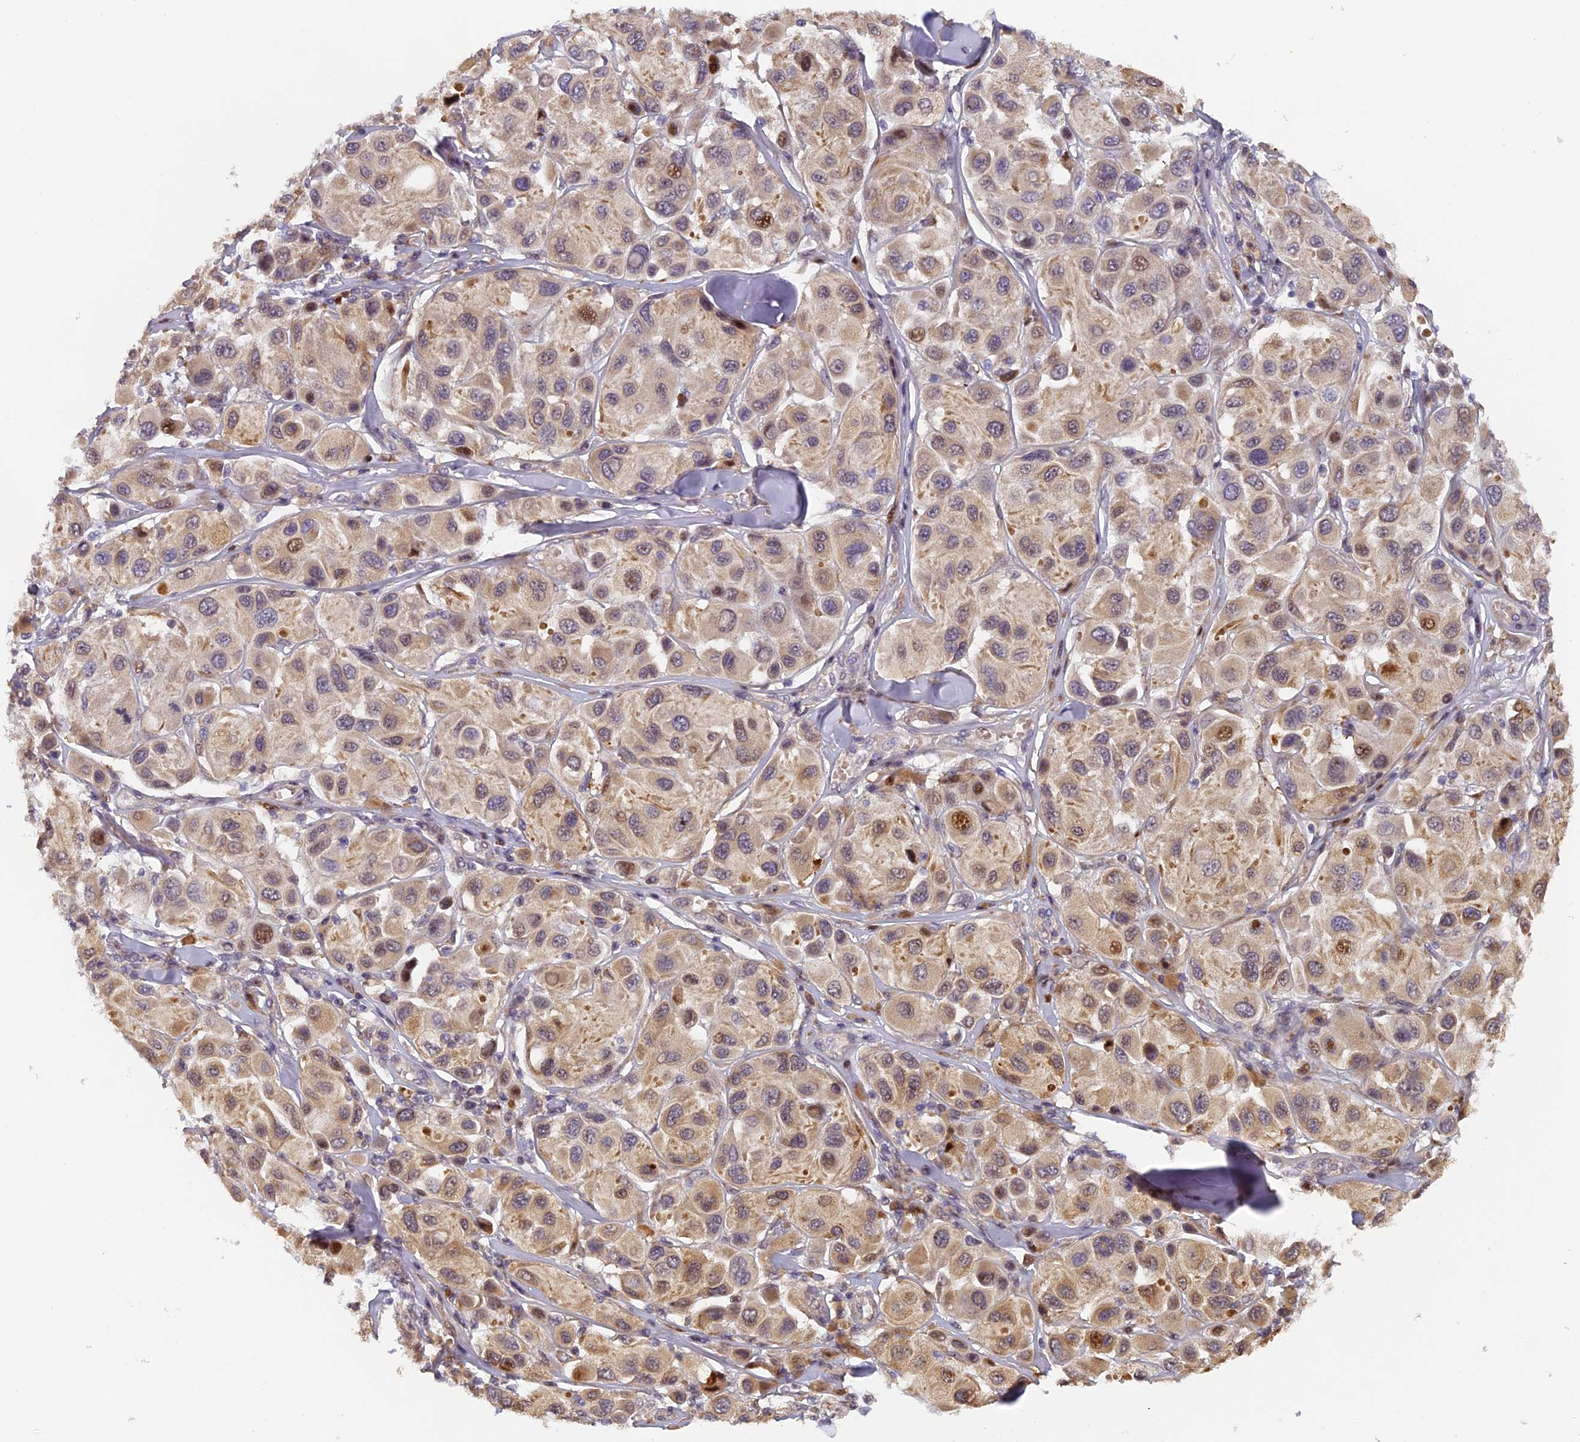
{"staining": {"intensity": "moderate", "quantity": ">75%", "location": "cytoplasmic/membranous,nuclear"}, "tissue": "melanoma", "cell_type": "Tumor cells", "image_type": "cancer", "snomed": [{"axis": "morphology", "description": "Malignant melanoma, Metastatic site"}, {"axis": "topography", "description": "Skin"}], "caption": "Immunohistochemistry of human melanoma demonstrates medium levels of moderate cytoplasmic/membranous and nuclear staining in about >75% of tumor cells. (DAB = brown stain, brightfield microscopy at high magnification).", "gene": "RAB28", "patient": {"sex": "male", "age": 41}}